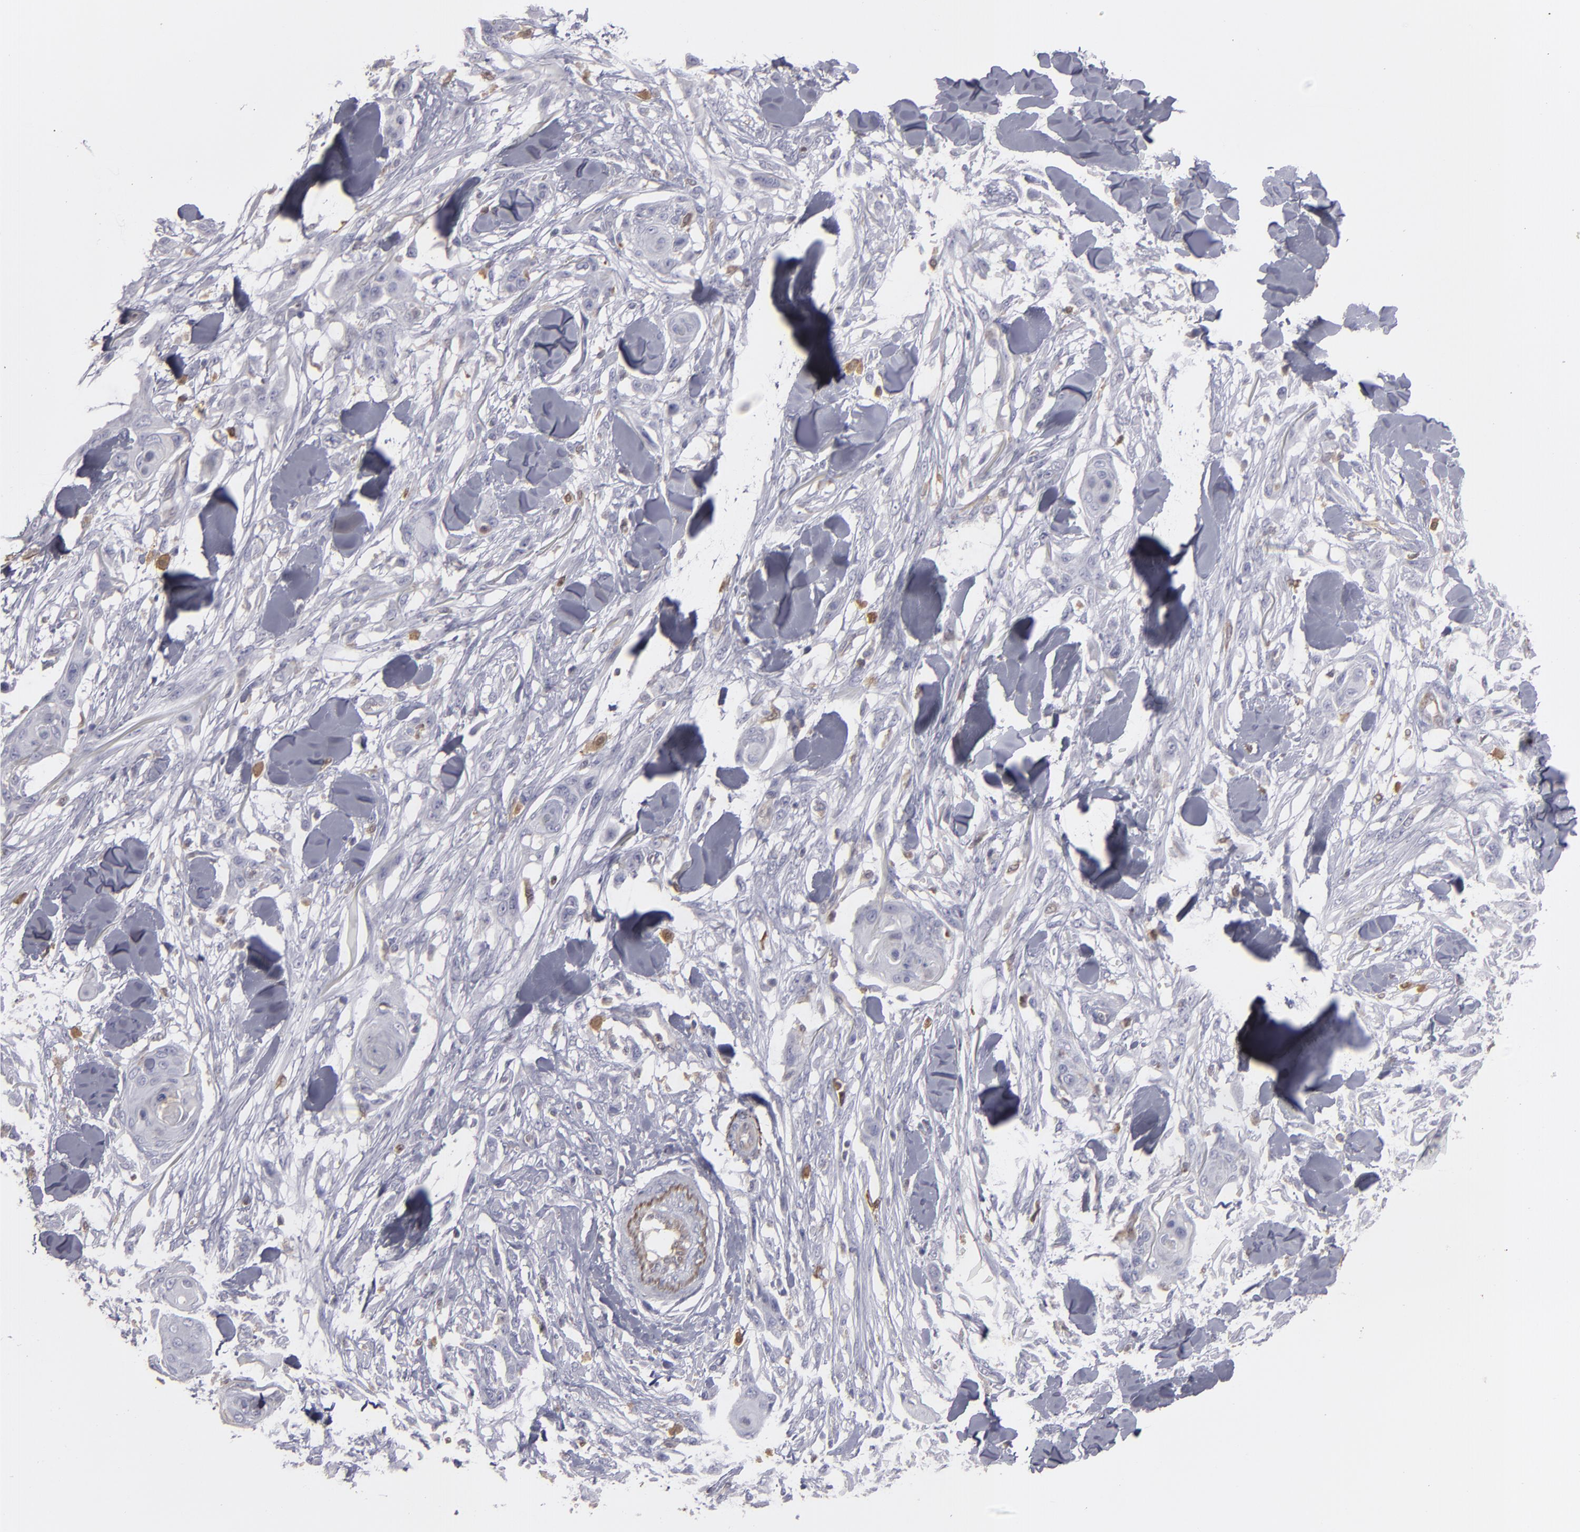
{"staining": {"intensity": "weak", "quantity": "<25%", "location": "cytoplasmic/membranous"}, "tissue": "skin cancer", "cell_type": "Tumor cells", "image_type": "cancer", "snomed": [{"axis": "morphology", "description": "Squamous cell carcinoma, NOS"}, {"axis": "topography", "description": "Skin"}], "caption": "DAB (3,3'-diaminobenzidine) immunohistochemical staining of human squamous cell carcinoma (skin) shows no significant staining in tumor cells.", "gene": "SEMA3G", "patient": {"sex": "female", "age": 59}}